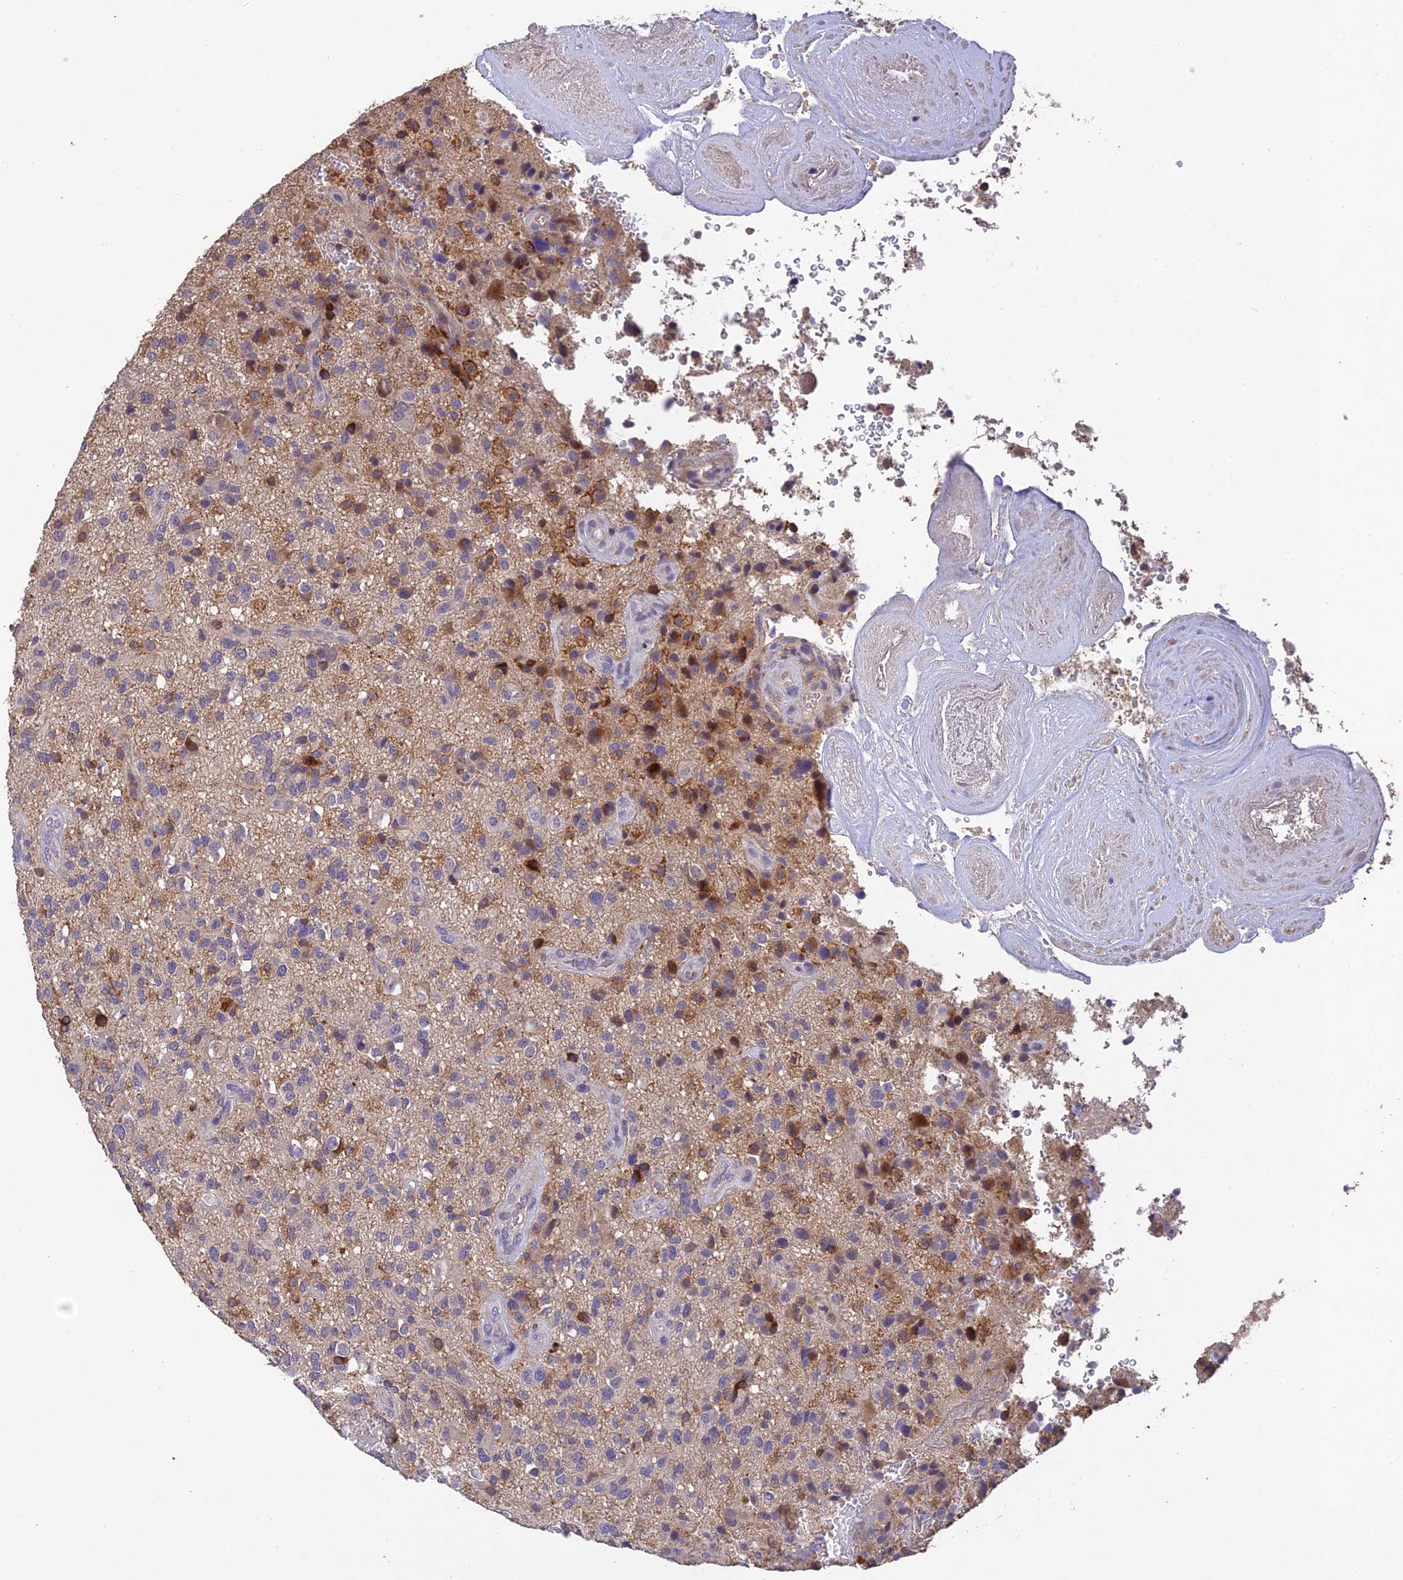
{"staining": {"intensity": "moderate", "quantity": "<25%", "location": "cytoplasmic/membranous"}, "tissue": "glioma", "cell_type": "Tumor cells", "image_type": "cancer", "snomed": [{"axis": "morphology", "description": "Glioma, malignant, High grade"}, {"axis": "topography", "description": "Brain"}], "caption": "There is low levels of moderate cytoplasmic/membranous expression in tumor cells of malignant high-grade glioma, as demonstrated by immunohistochemical staining (brown color).", "gene": "DENND5B", "patient": {"sex": "male", "age": 47}}